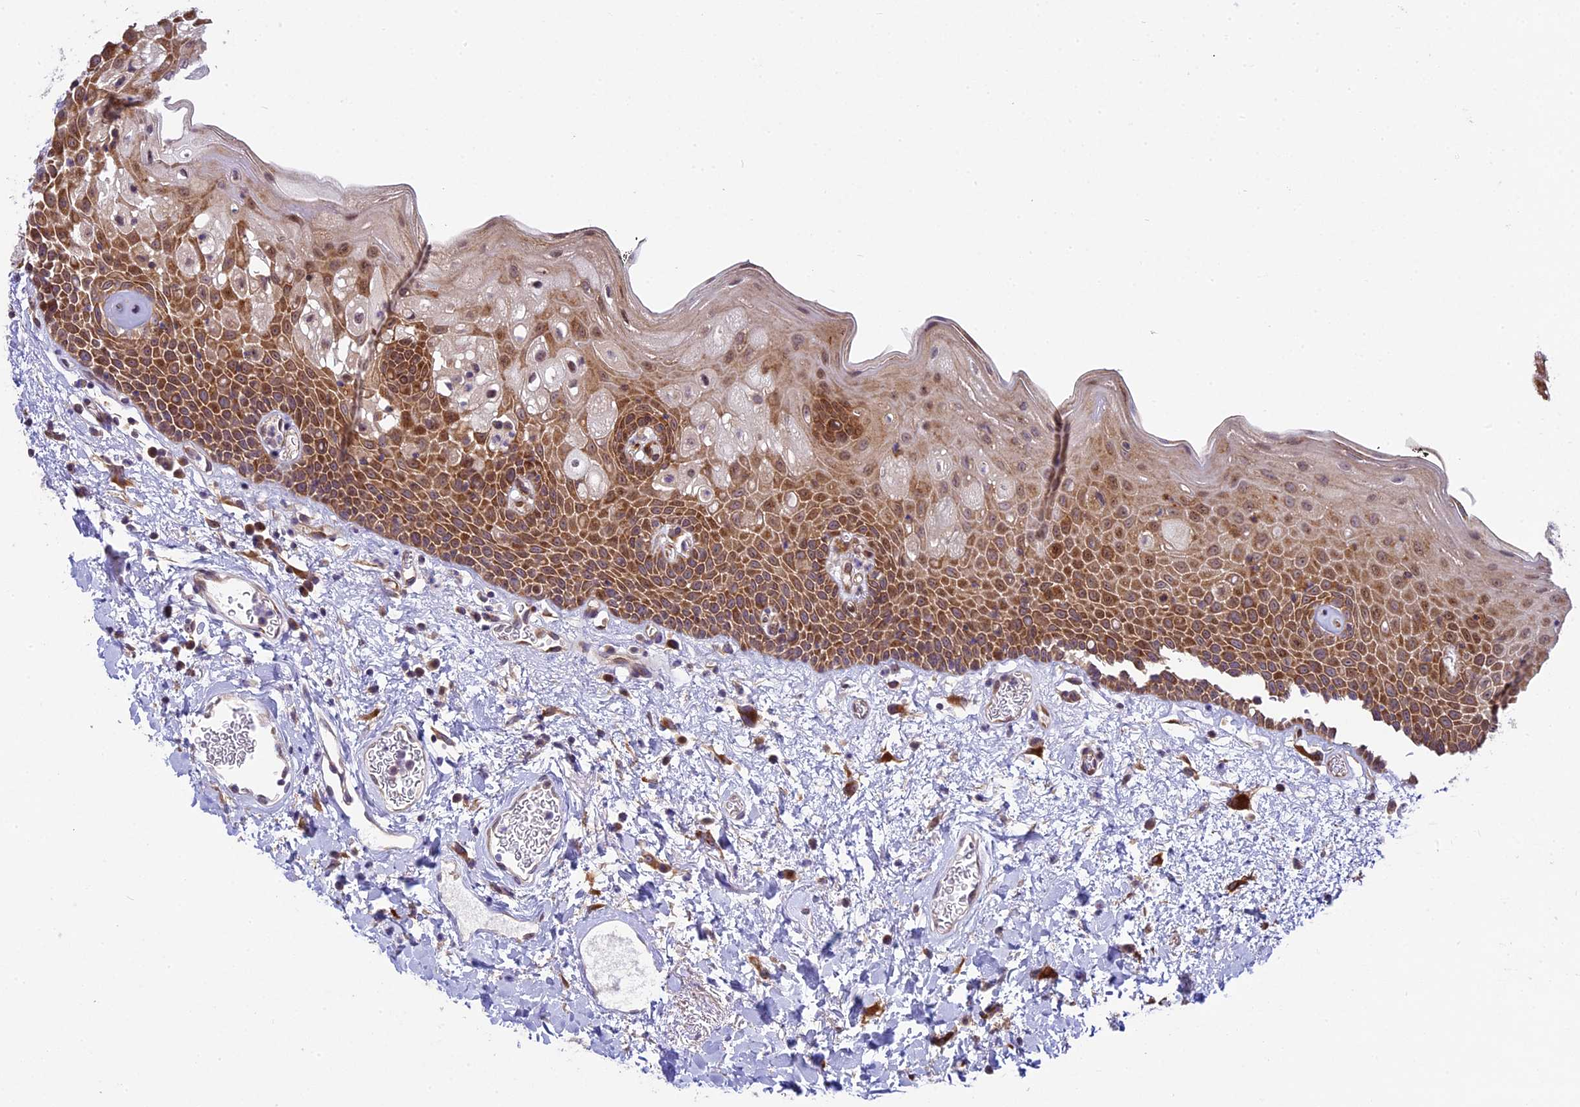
{"staining": {"intensity": "moderate", "quantity": "25%-75%", "location": "cytoplasmic/membranous"}, "tissue": "oral mucosa", "cell_type": "Squamous epithelial cells", "image_type": "normal", "snomed": [{"axis": "morphology", "description": "Normal tissue, NOS"}, {"axis": "topography", "description": "Oral tissue"}], "caption": "Moderate cytoplasmic/membranous protein positivity is present in approximately 25%-75% of squamous epithelial cells in oral mucosa.", "gene": "SPIRE1", "patient": {"sex": "male", "age": 74}}